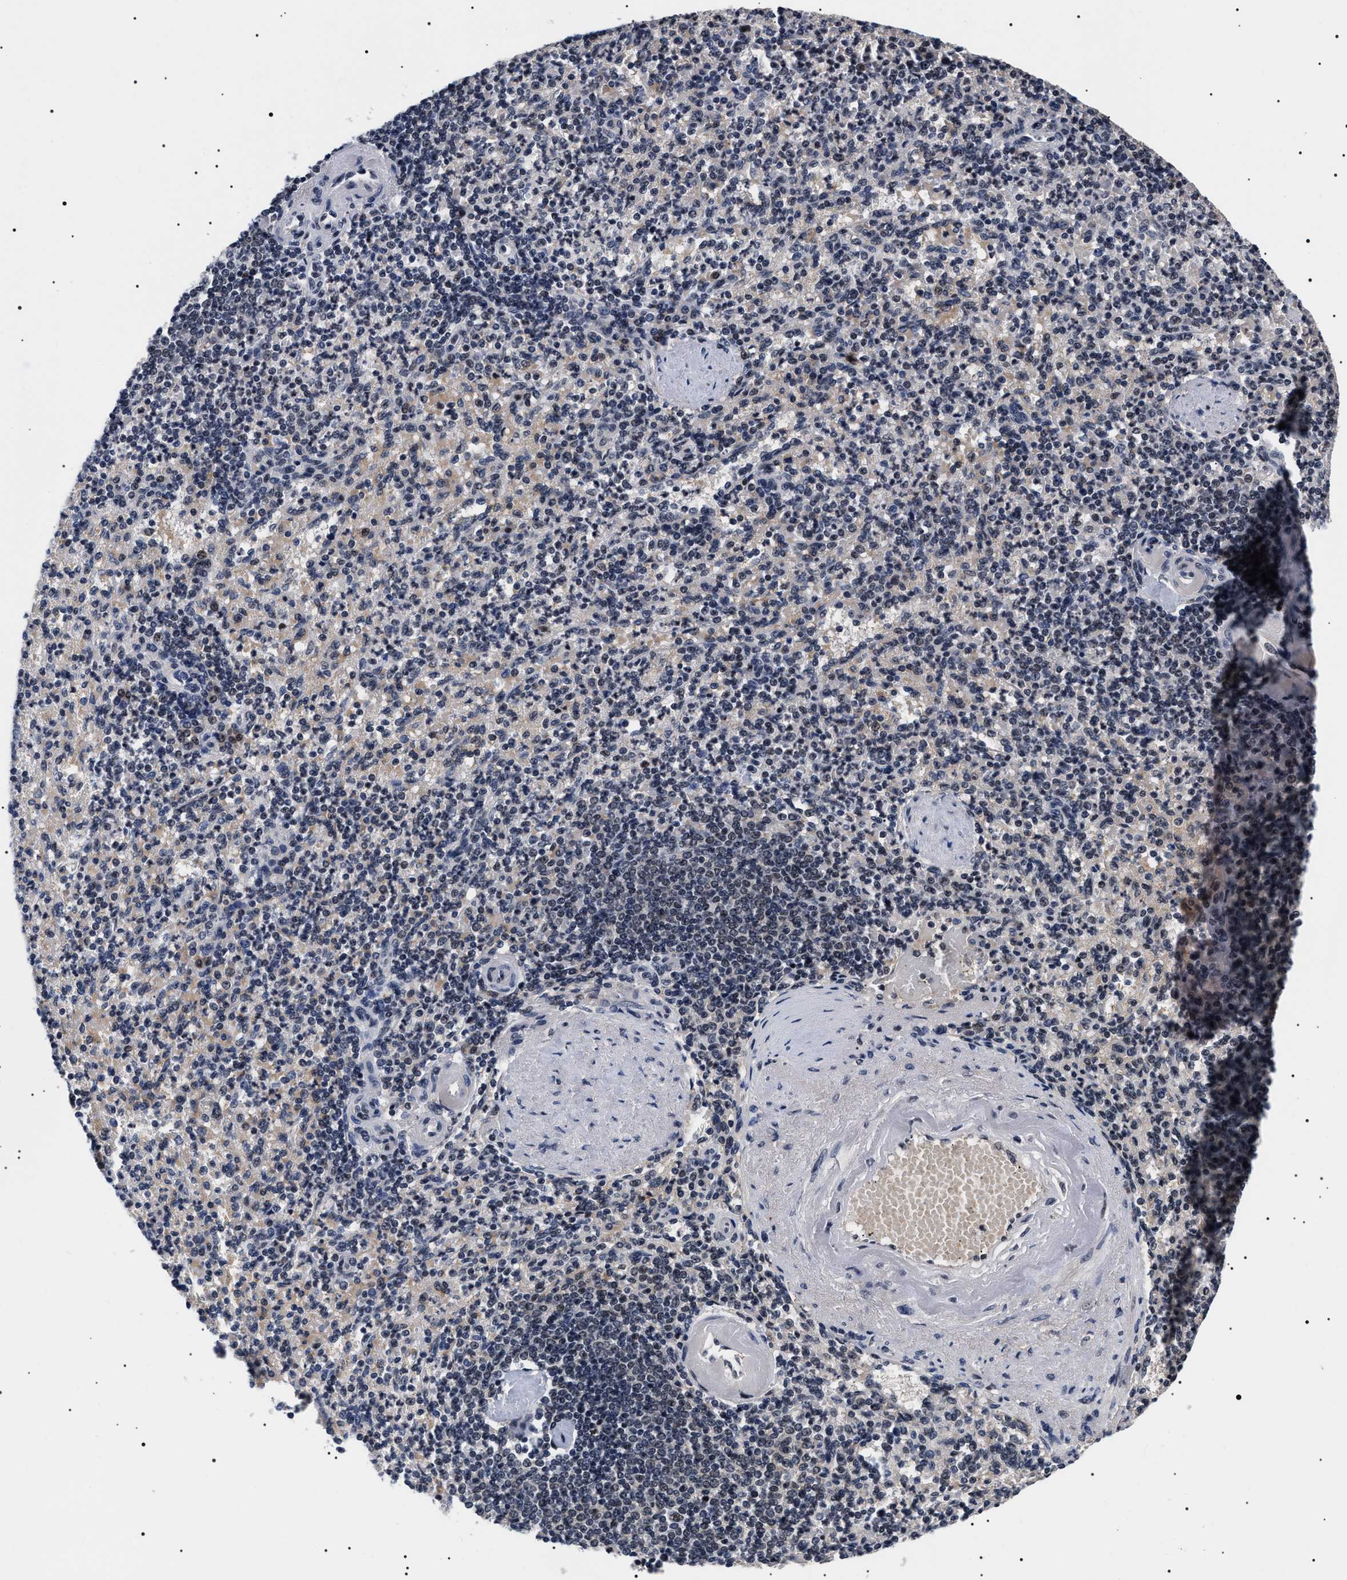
{"staining": {"intensity": "moderate", "quantity": "25%-75%", "location": "nuclear"}, "tissue": "spleen", "cell_type": "Cells in red pulp", "image_type": "normal", "snomed": [{"axis": "morphology", "description": "Normal tissue, NOS"}, {"axis": "topography", "description": "Spleen"}], "caption": "Cells in red pulp reveal medium levels of moderate nuclear staining in approximately 25%-75% of cells in benign human spleen.", "gene": "CAAP1", "patient": {"sex": "female", "age": 74}}